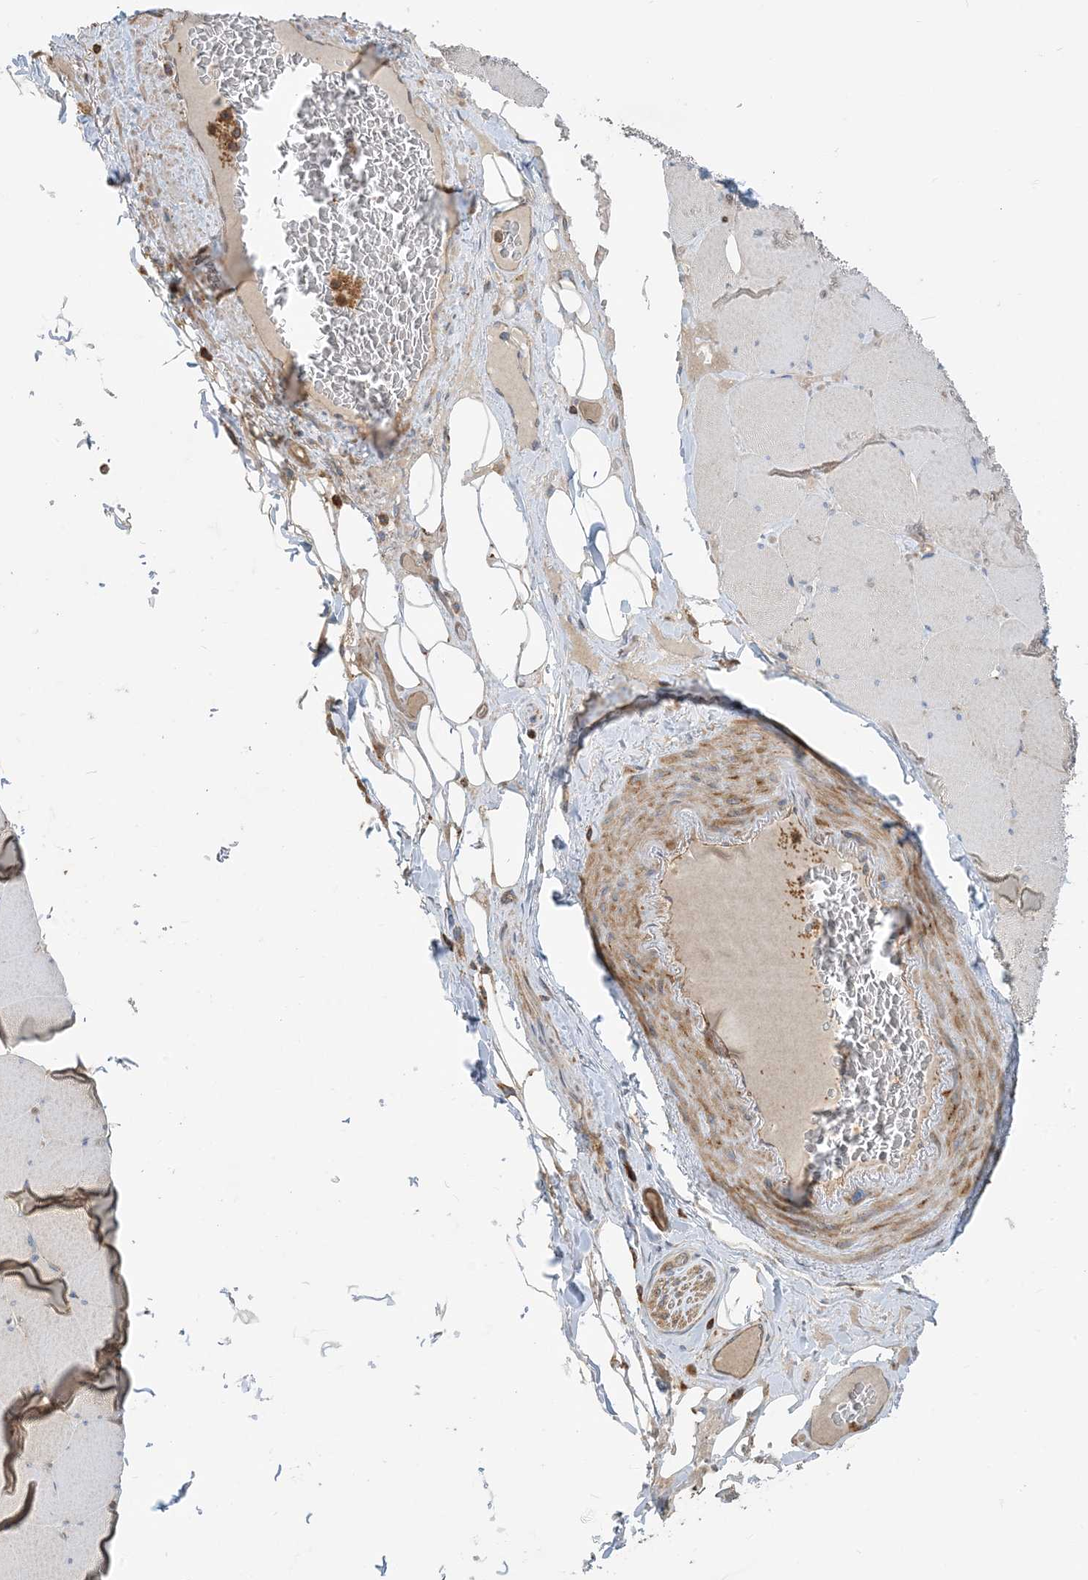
{"staining": {"intensity": "weak", "quantity": "25%-75%", "location": "cytoplasmic/membranous"}, "tissue": "skeletal muscle", "cell_type": "Myocytes", "image_type": "normal", "snomed": [{"axis": "morphology", "description": "Normal tissue, NOS"}, {"axis": "topography", "description": "Skeletal muscle"}, {"axis": "topography", "description": "Head-Neck"}], "caption": "This is a histology image of IHC staining of normal skeletal muscle, which shows weak staining in the cytoplasmic/membranous of myocytes.", "gene": "SFMBT2", "patient": {"sex": "male", "age": 66}}